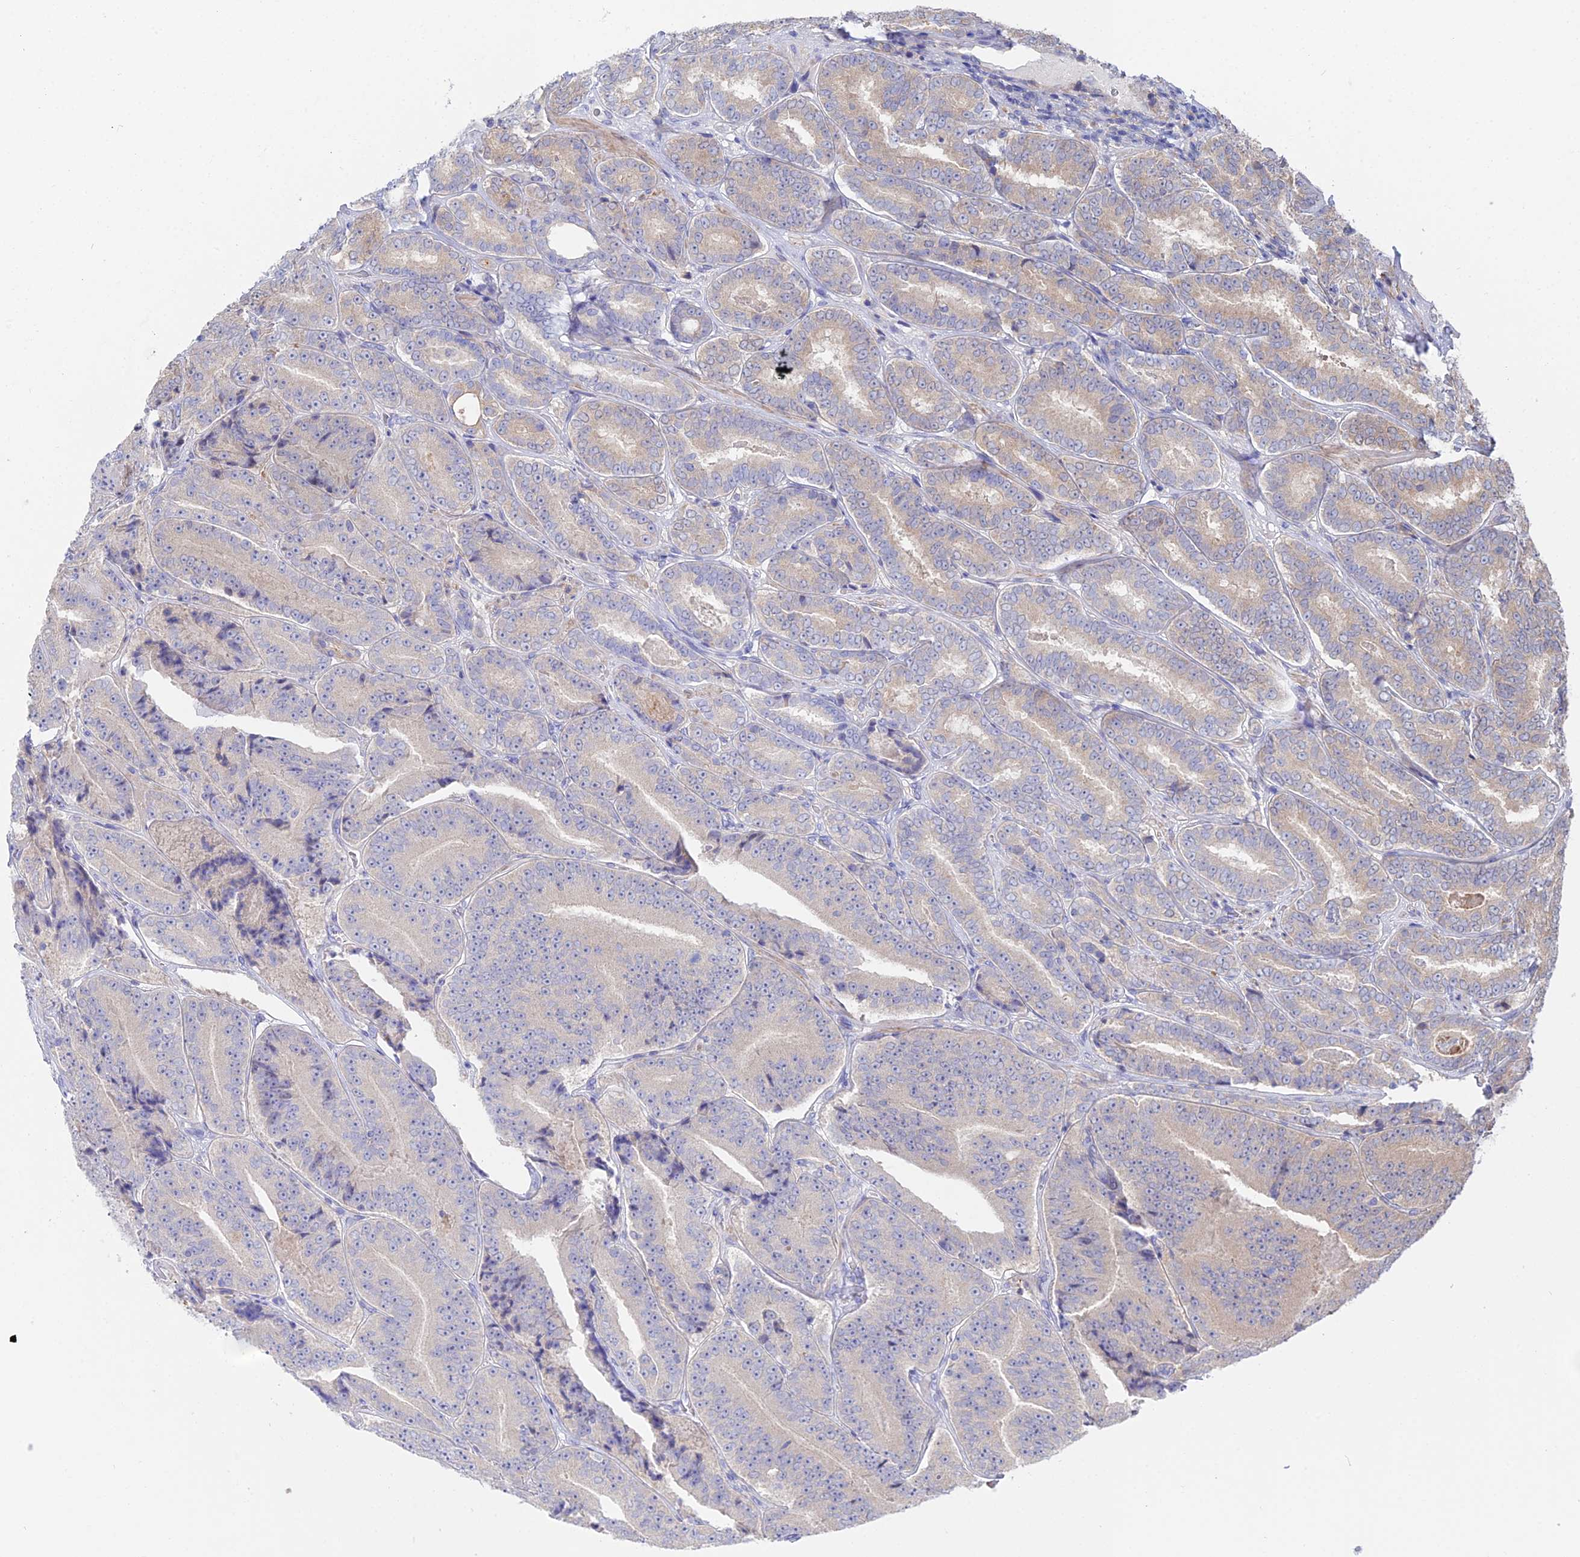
{"staining": {"intensity": "negative", "quantity": "none", "location": "none"}, "tissue": "prostate cancer", "cell_type": "Tumor cells", "image_type": "cancer", "snomed": [{"axis": "morphology", "description": "Adenocarcinoma, High grade"}, {"axis": "topography", "description": "Prostate"}], "caption": "The photomicrograph reveals no staining of tumor cells in prostate adenocarcinoma (high-grade). Nuclei are stained in blue.", "gene": "DNAH14", "patient": {"sex": "male", "age": 72}}